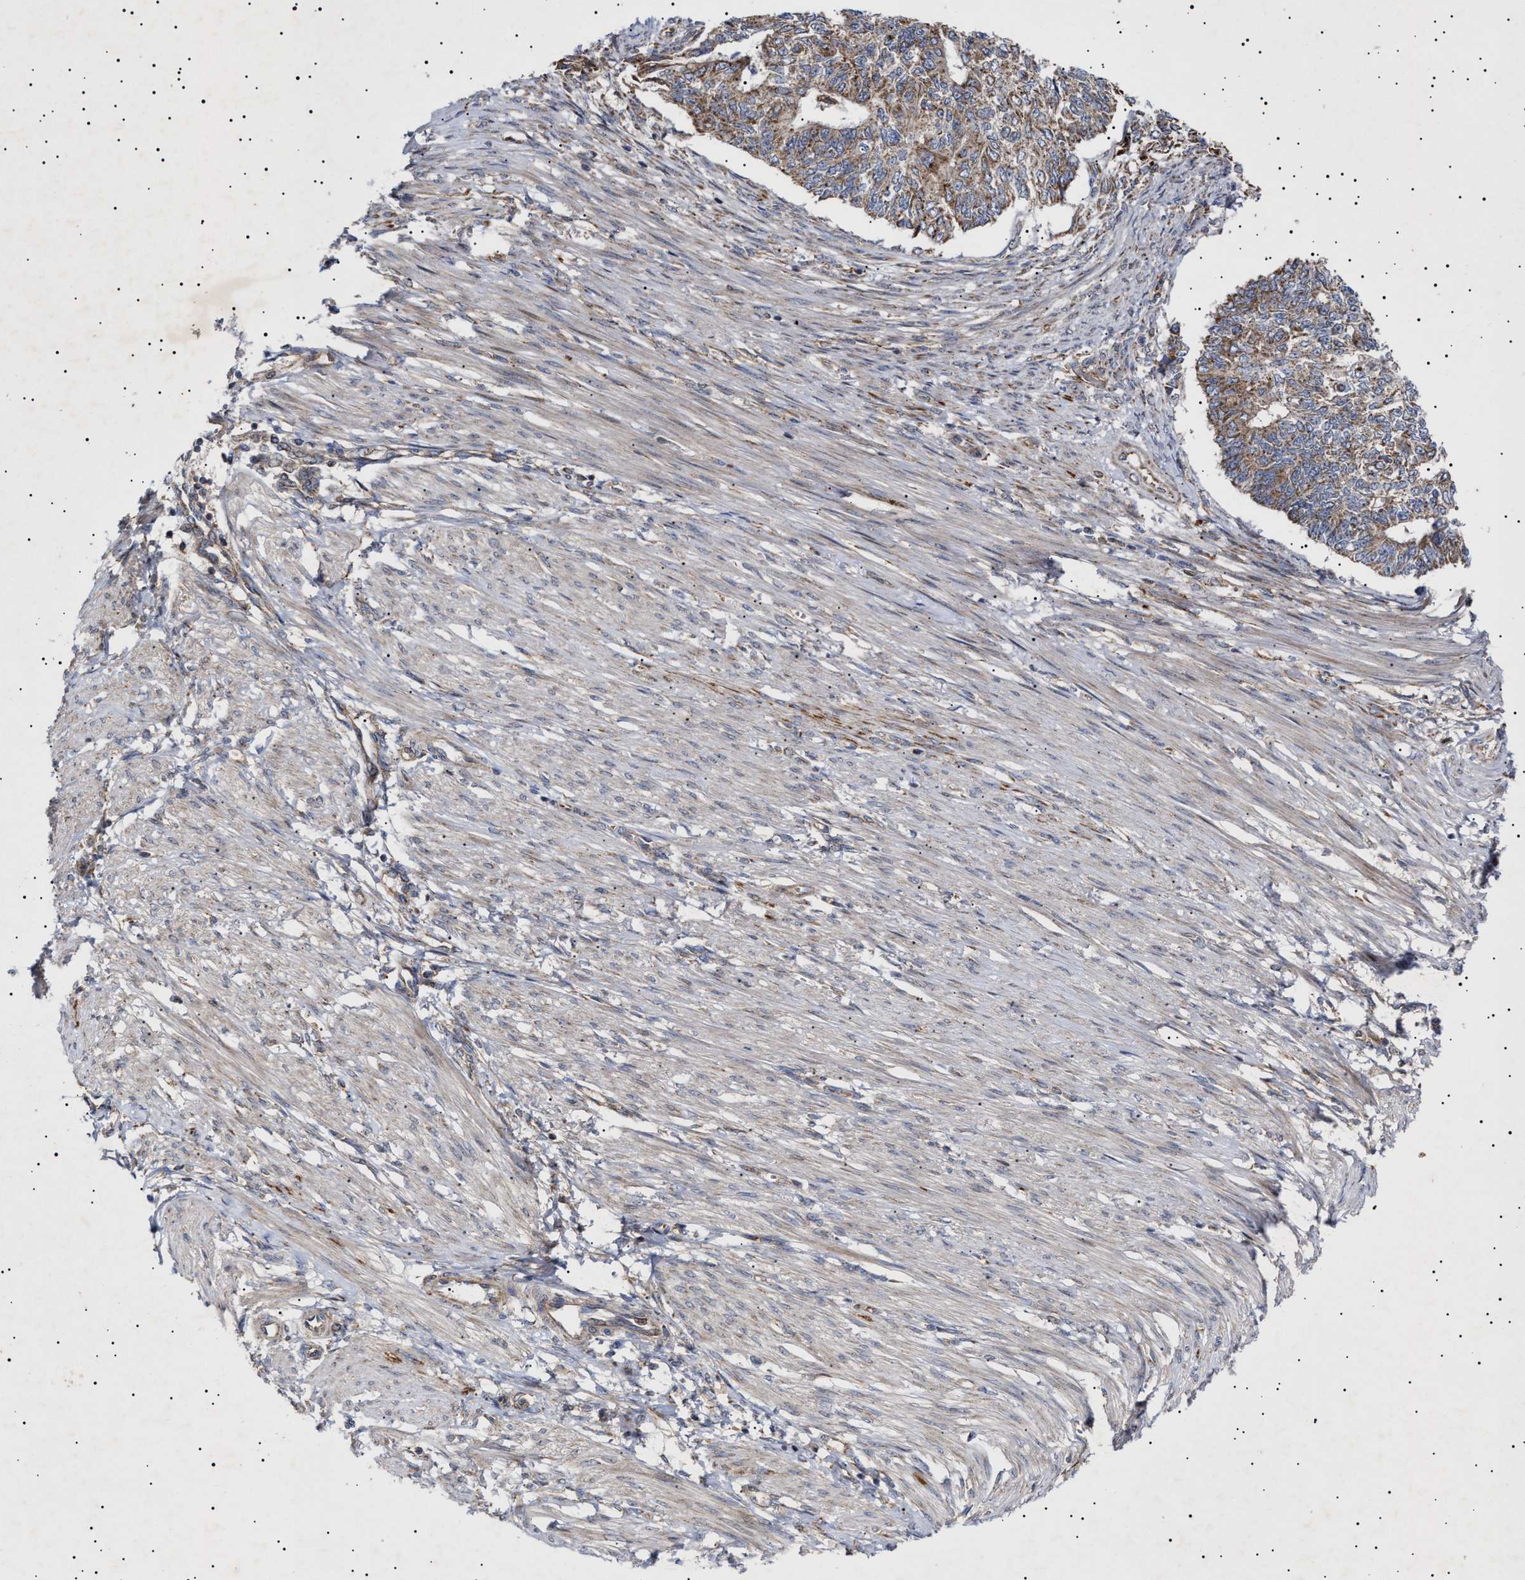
{"staining": {"intensity": "moderate", "quantity": ">75%", "location": "cytoplasmic/membranous"}, "tissue": "endometrial cancer", "cell_type": "Tumor cells", "image_type": "cancer", "snomed": [{"axis": "morphology", "description": "Adenocarcinoma, NOS"}, {"axis": "topography", "description": "Endometrium"}], "caption": "A brown stain labels moderate cytoplasmic/membranous expression of a protein in endometrial cancer tumor cells. (IHC, brightfield microscopy, high magnification).", "gene": "MRPL10", "patient": {"sex": "female", "age": 32}}